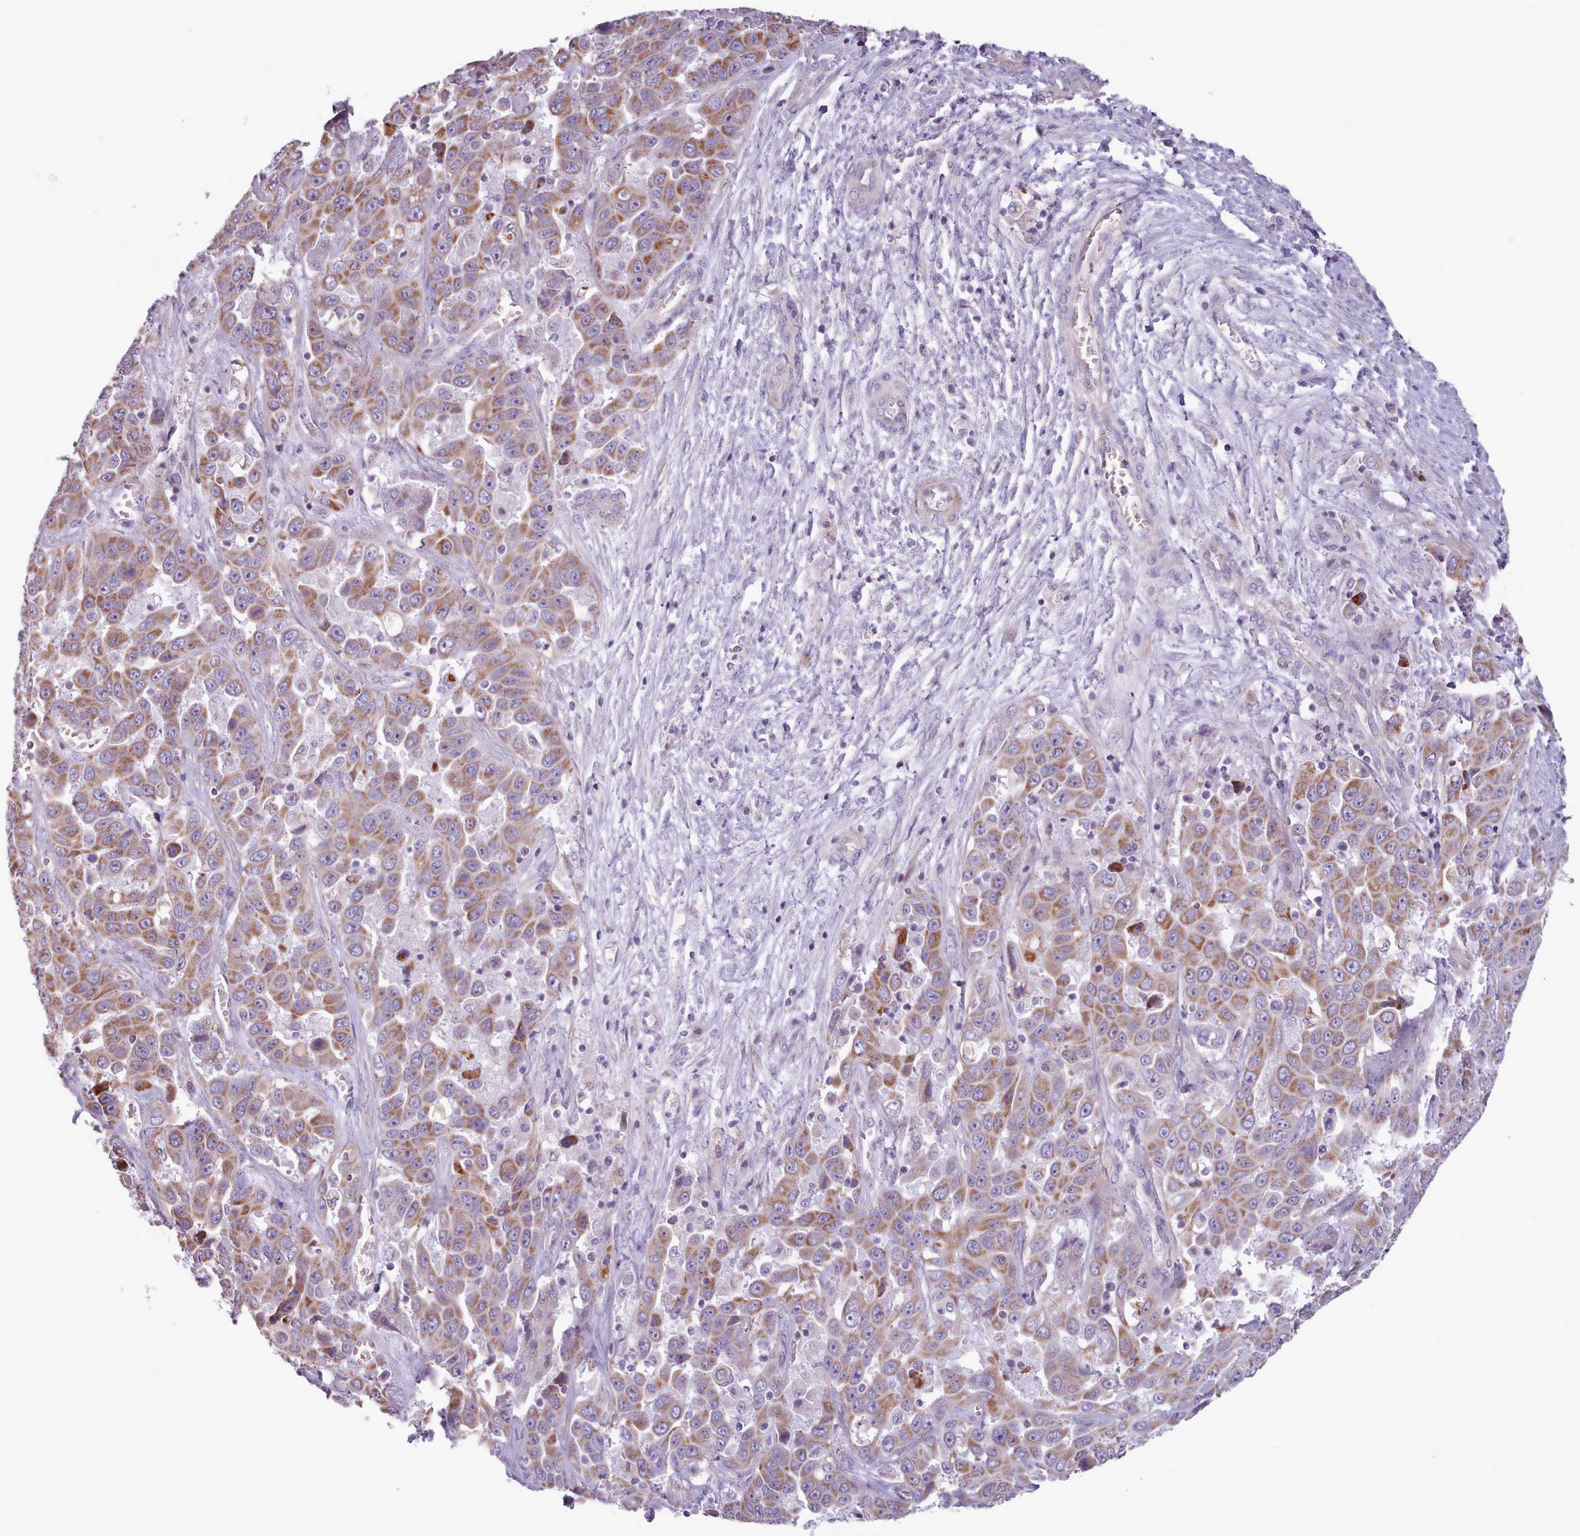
{"staining": {"intensity": "moderate", "quantity": ">75%", "location": "cytoplasmic/membranous"}, "tissue": "liver cancer", "cell_type": "Tumor cells", "image_type": "cancer", "snomed": [{"axis": "morphology", "description": "Cholangiocarcinoma"}, {"axis": "topography", "description": "Liver"}], "caption": "This histopathology image reveals IHC staining of human cholangiocarcinoma (liver), with medium moderate cytoplasmic/membranous staining in approximately >75% of tumor cells.", "gene": "AVL9", "patient": {"sex": "female", "age": 52}}